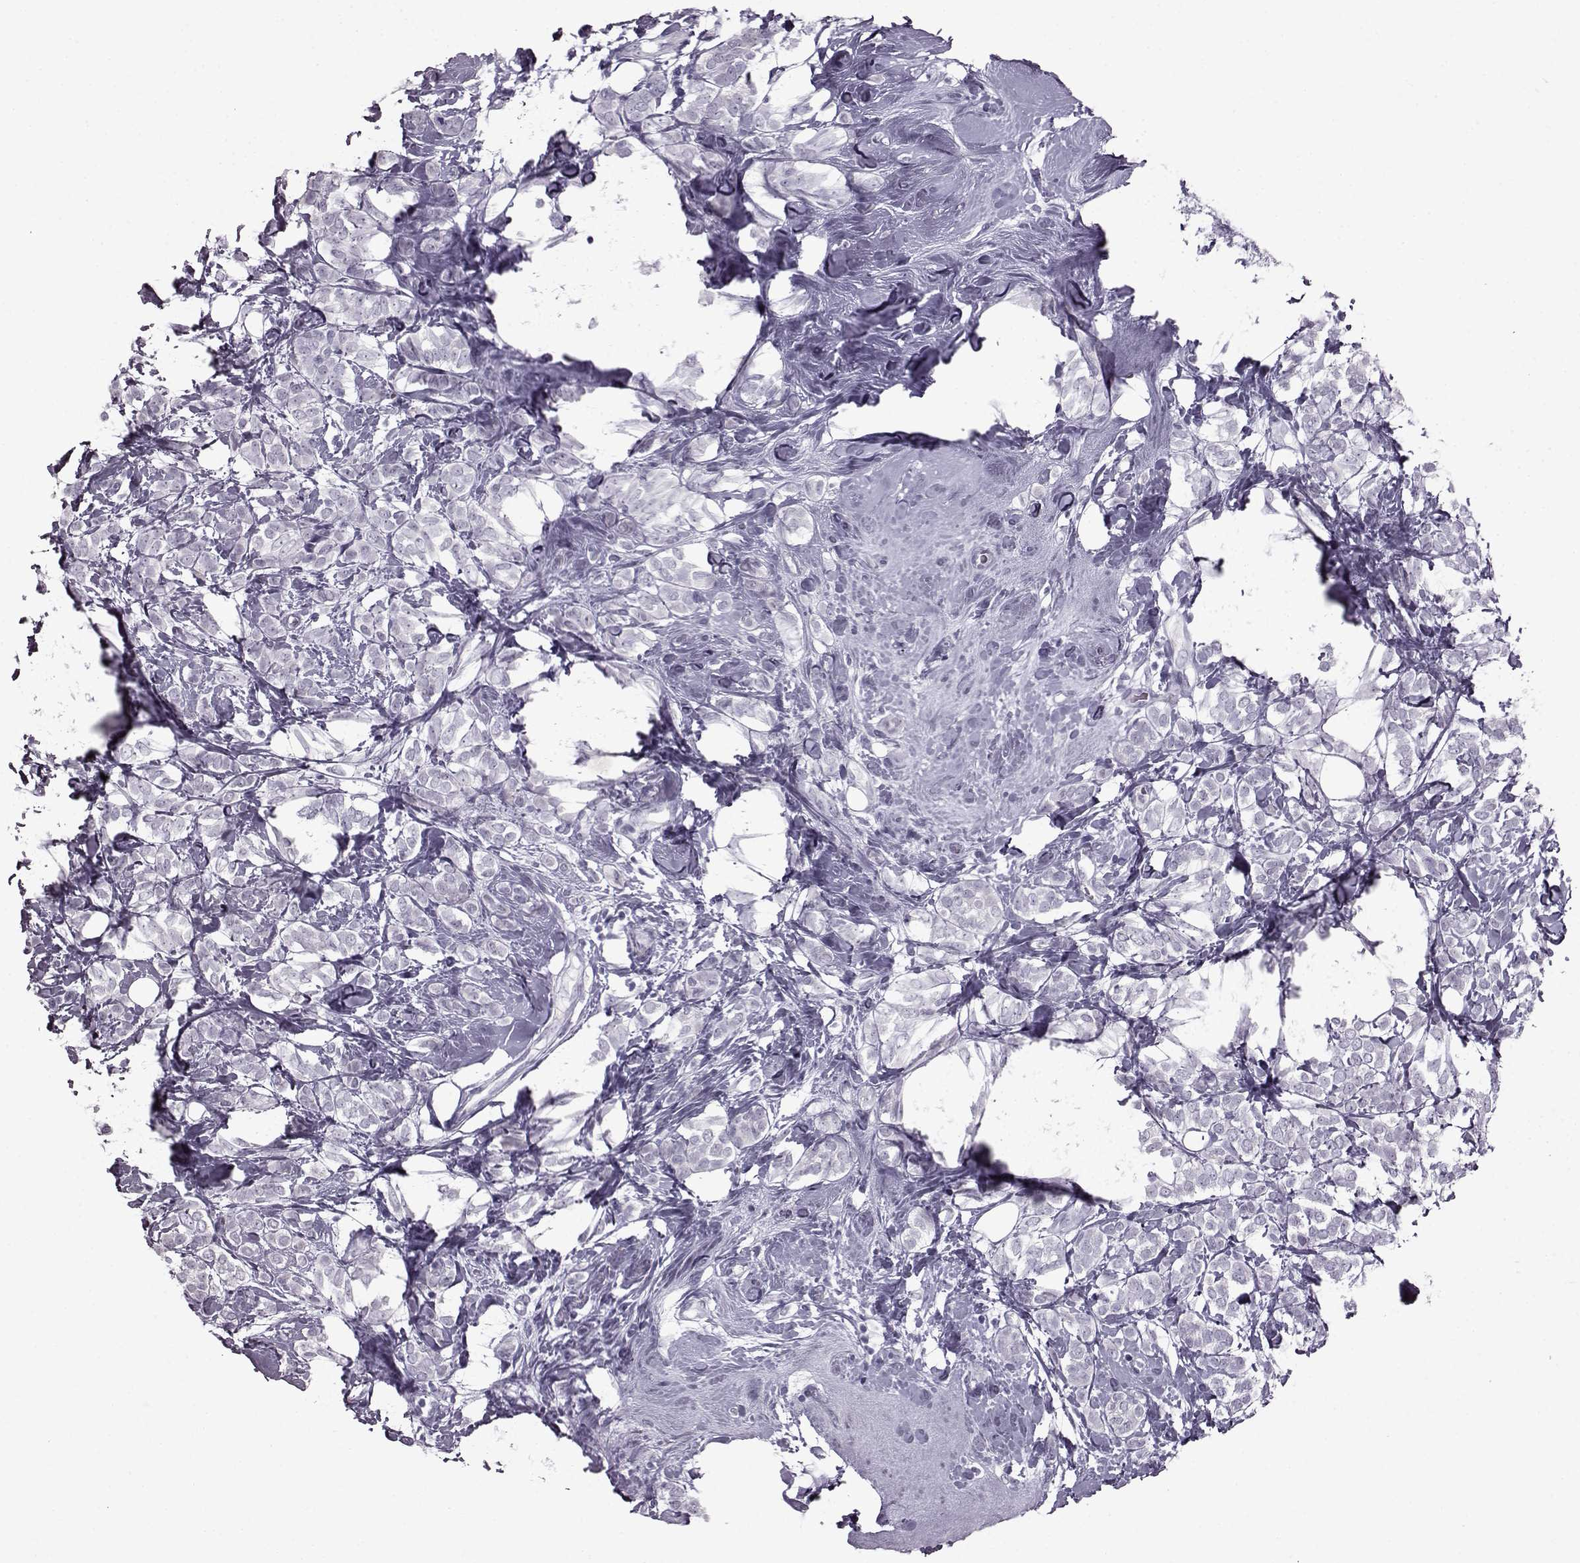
{"staining": {"intensity": "negative", "quantity": "none", "location": "none"}, "tissue": "breast cancer", "cell_type": "Tumor cells", "image_type": "cancer", "snomed": [{"axis": "morphology", "description": "Lobular carcinoma"}, {"axis": "topography", "description": "Breast"}], "caption": "This is an IHC histopathology image of lobular carcinoma (breast). There is no positivity in tumor cells.", "gene": "SLC28A2", "patient": {"sex": "female", "age": 49}}